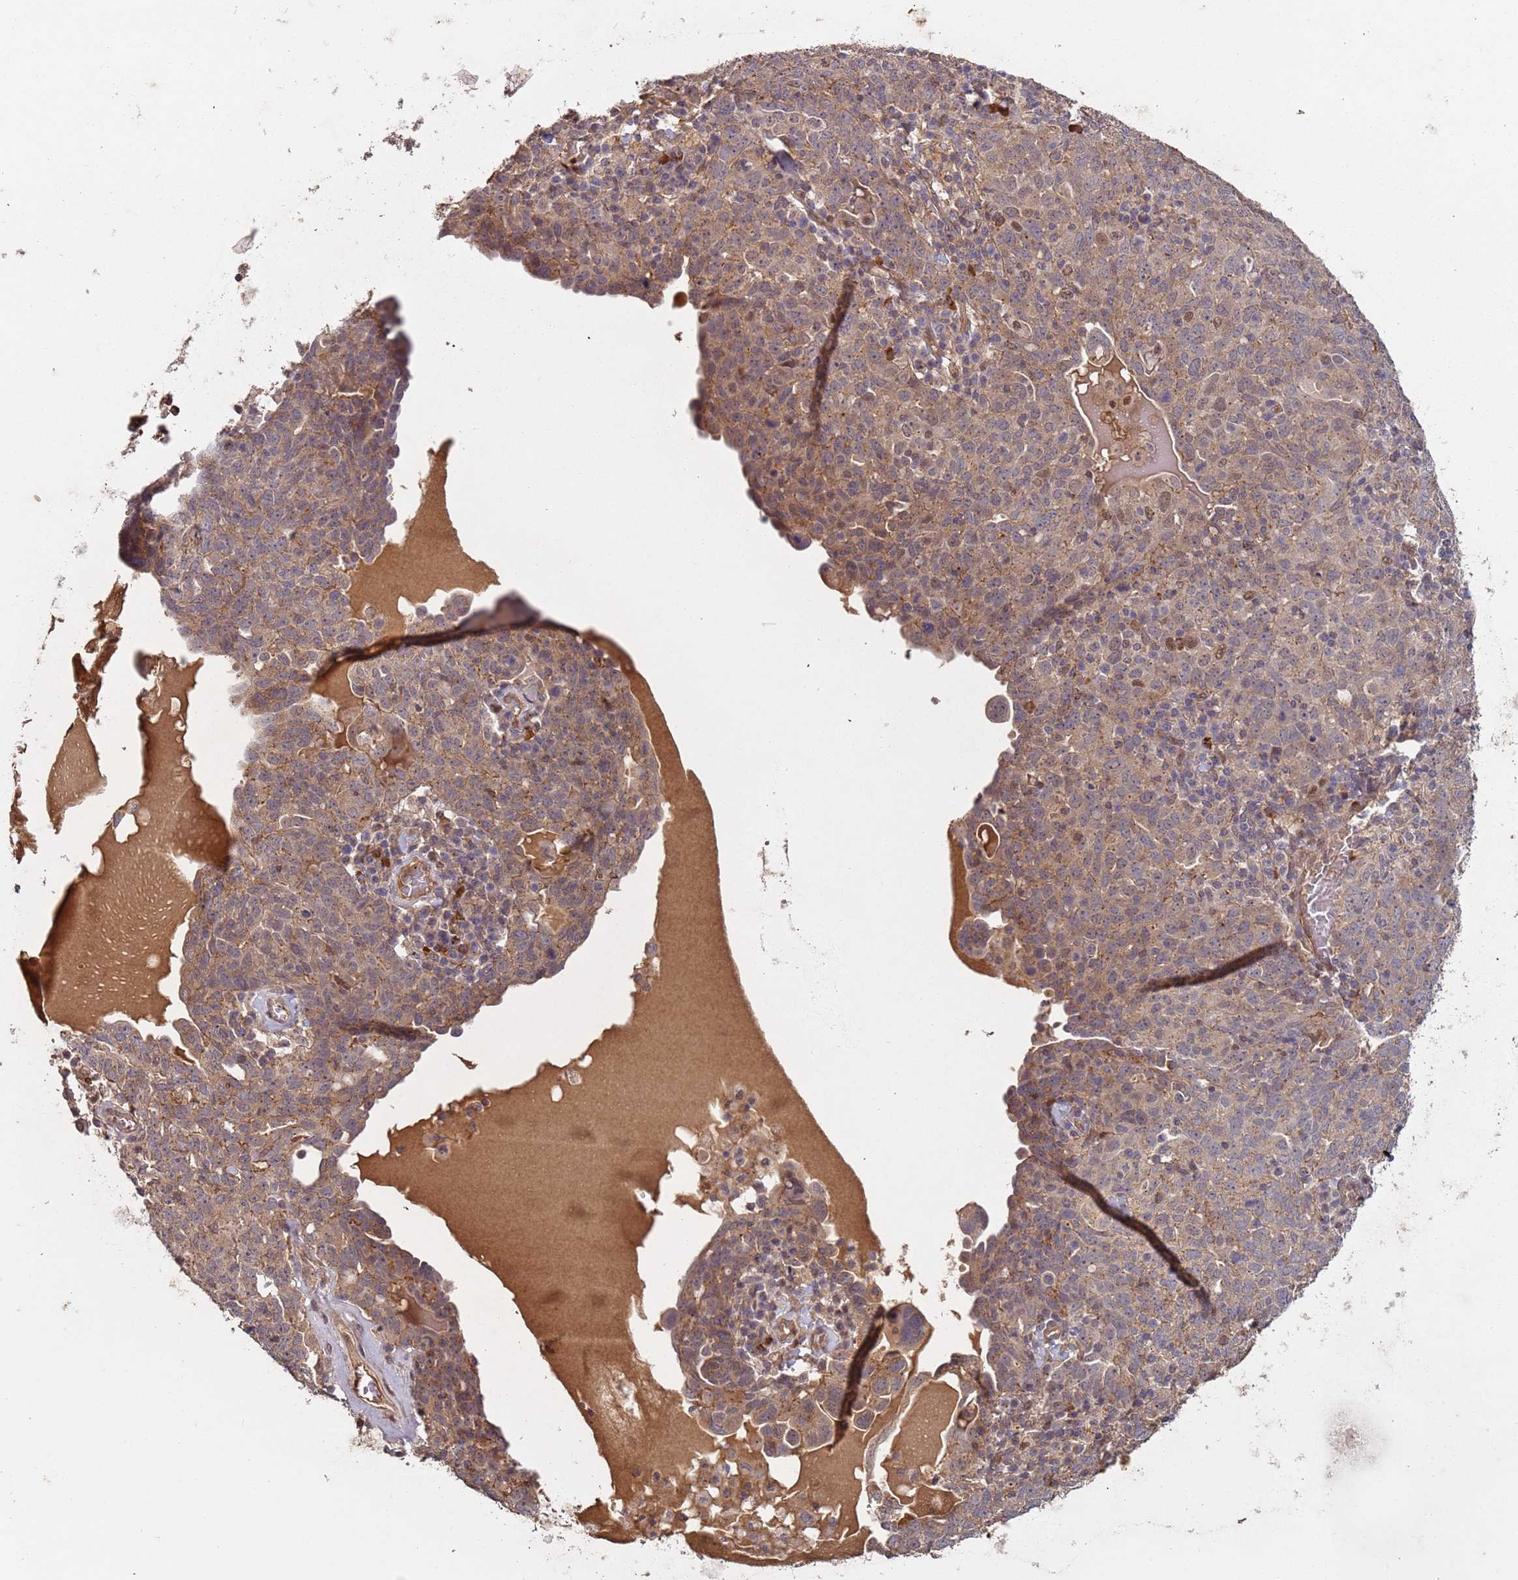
{"staining": {"intensity": "weak", "quantity": ">75%", "location": "cytoplasmic/membranous"}, "tissue": "ovarian cancer", "cell_type": "Tumor cells", "image_type": "cancer", "snomed": [{"axis": "morphology", "description": "Carcinoma, endometroid"}, {"axis": "topography", "description": "Ovary"}], "caption": "Protein staining reveals weak cytoplasmic/membranous positivity in approximately >75% of tumor cells in ovarian cancer (endometroid carcinoma).", "gene": "KANSL1L", "patient": {"sex": "female", "age": 62}}